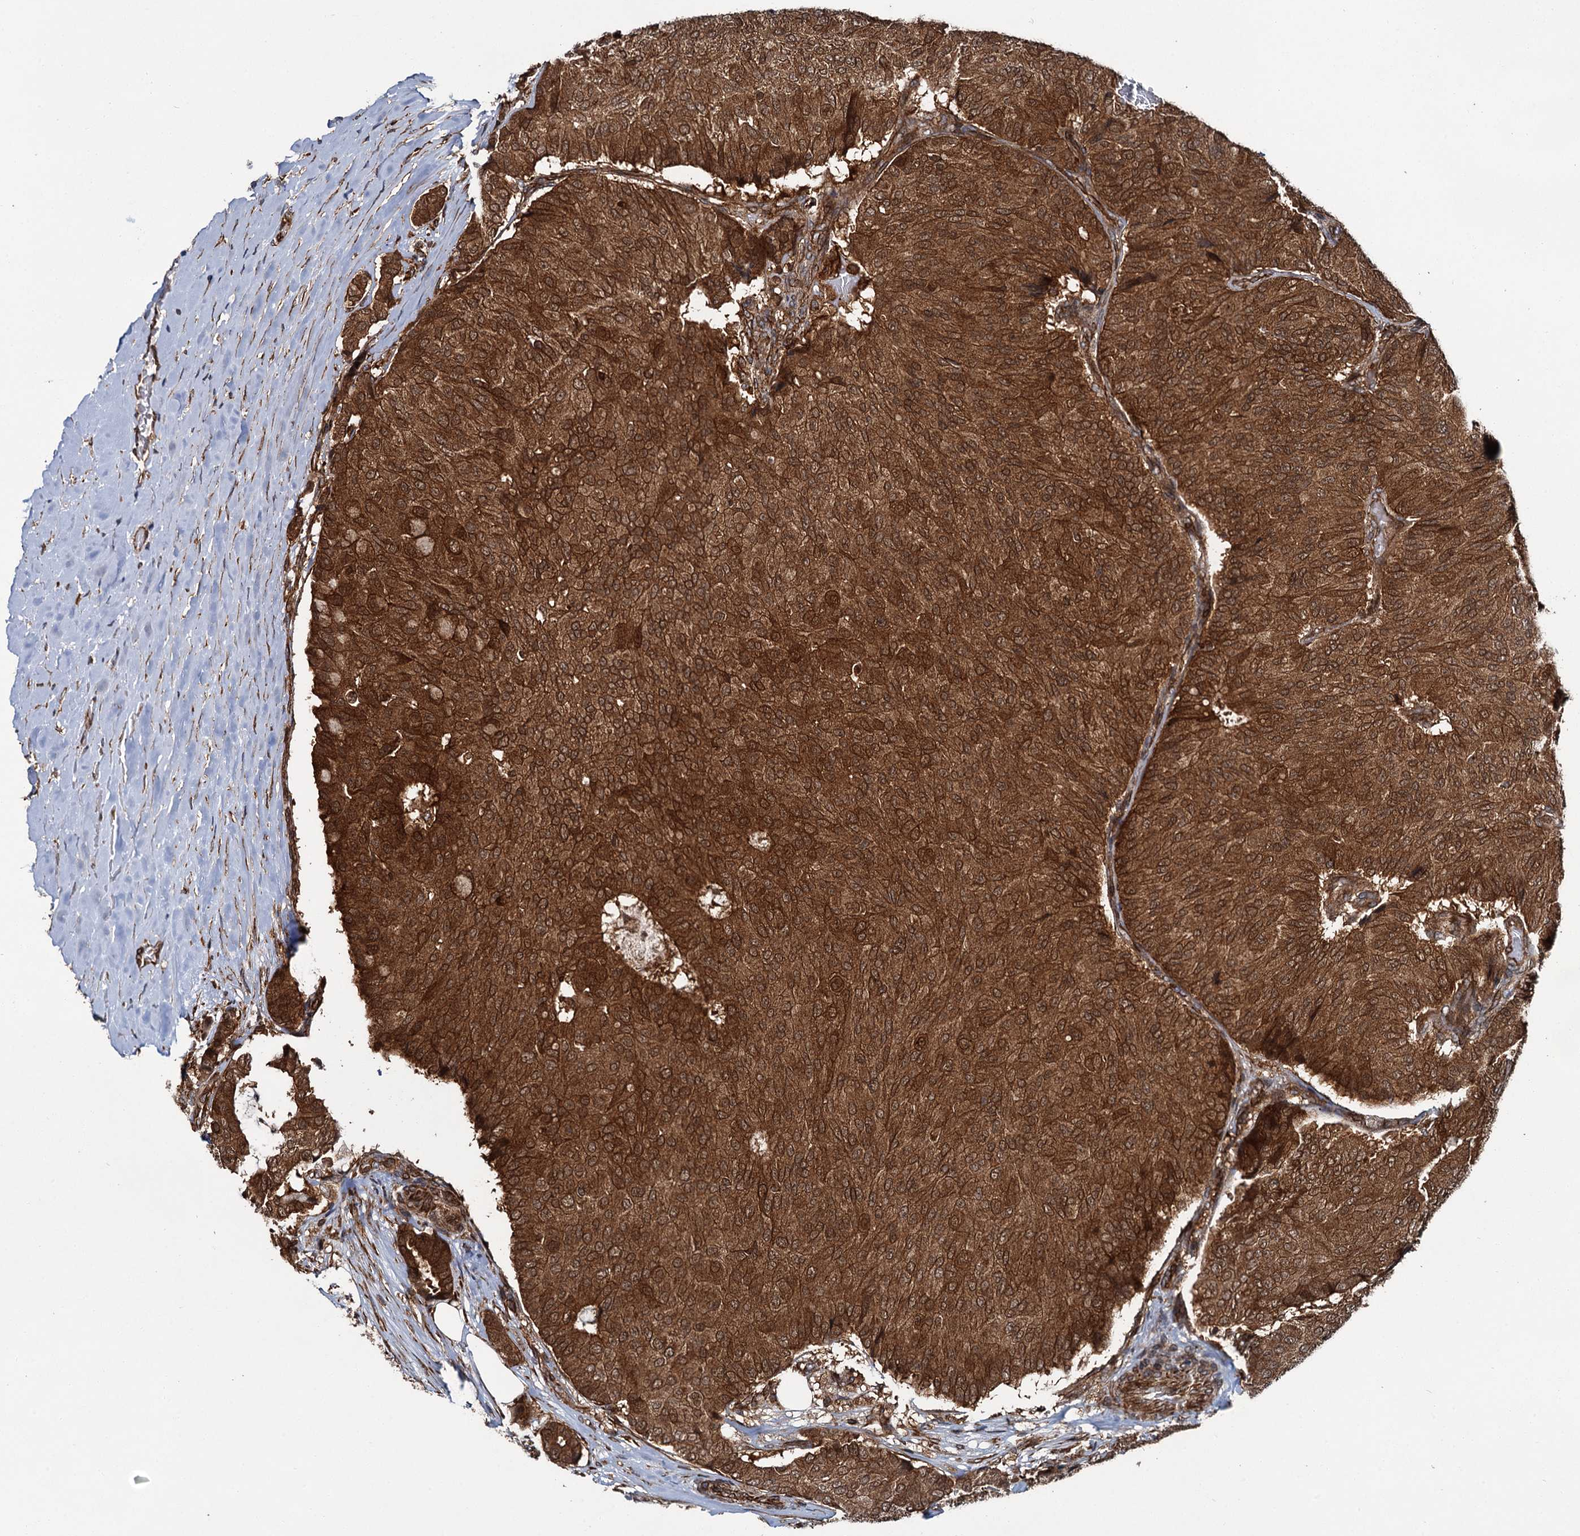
{"staining": {"intensity": "strong", "quantity": ">75%", "location": "cytoplasmic/membranous,nuclear"}, "tissue": "breast cancer", "cell_type": "Tumor cells", "image_type": "cancer", "snomed": [{"axis": "morphology", "description": "Duct carcinoma"}, {"axis": "topography", "description": "Breast"}], "caption": "Human invasive ductal carcinoma (breast) stained with a brown dye exhibits strong cytoplasmic/membranous and nuclear positive expression in about >75% of tumor cells.", "gene": "ZFYVE19", "patient": {"sex": "female", "age": 75}}